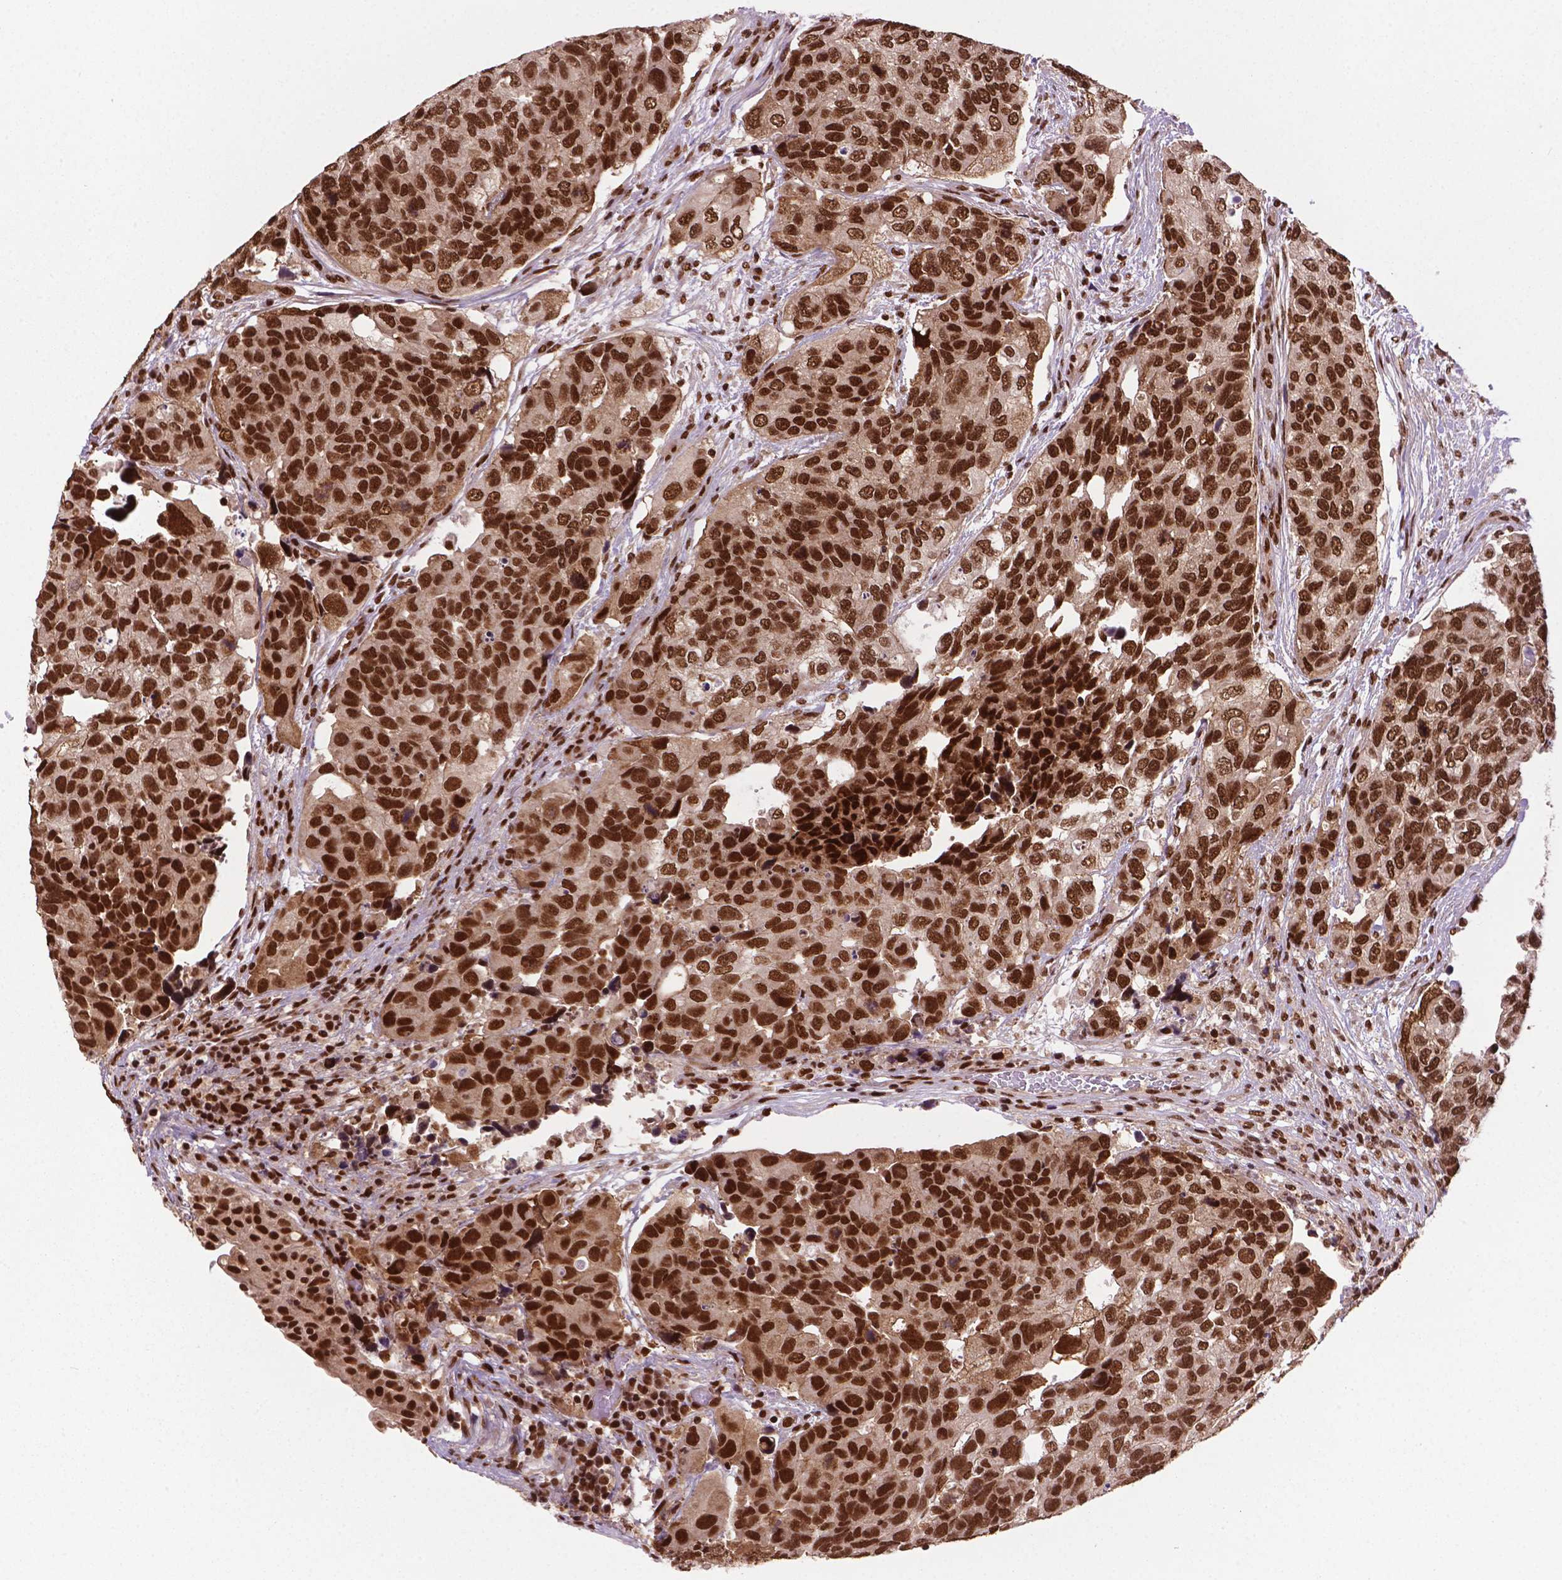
{"staining": {"intensity": "strong", "quantity": ">75%", "location": "nuclear"}, "tissue": "urothelial cancer", "cell_type": "Tumor cells", "image_type": "cancer", "snomed": [{"axis": "morphology", "description": "Urothelial carcinoma, High grade"}, {"axis": "topography", "description": "Urinary bladder"}], "caption": "A brown stain highlights strong nuclear staining of a protein in human urothelial cancer tumor cells.", "gene": "SIRT6", "patient": {"sex": "male", "age": 60}}